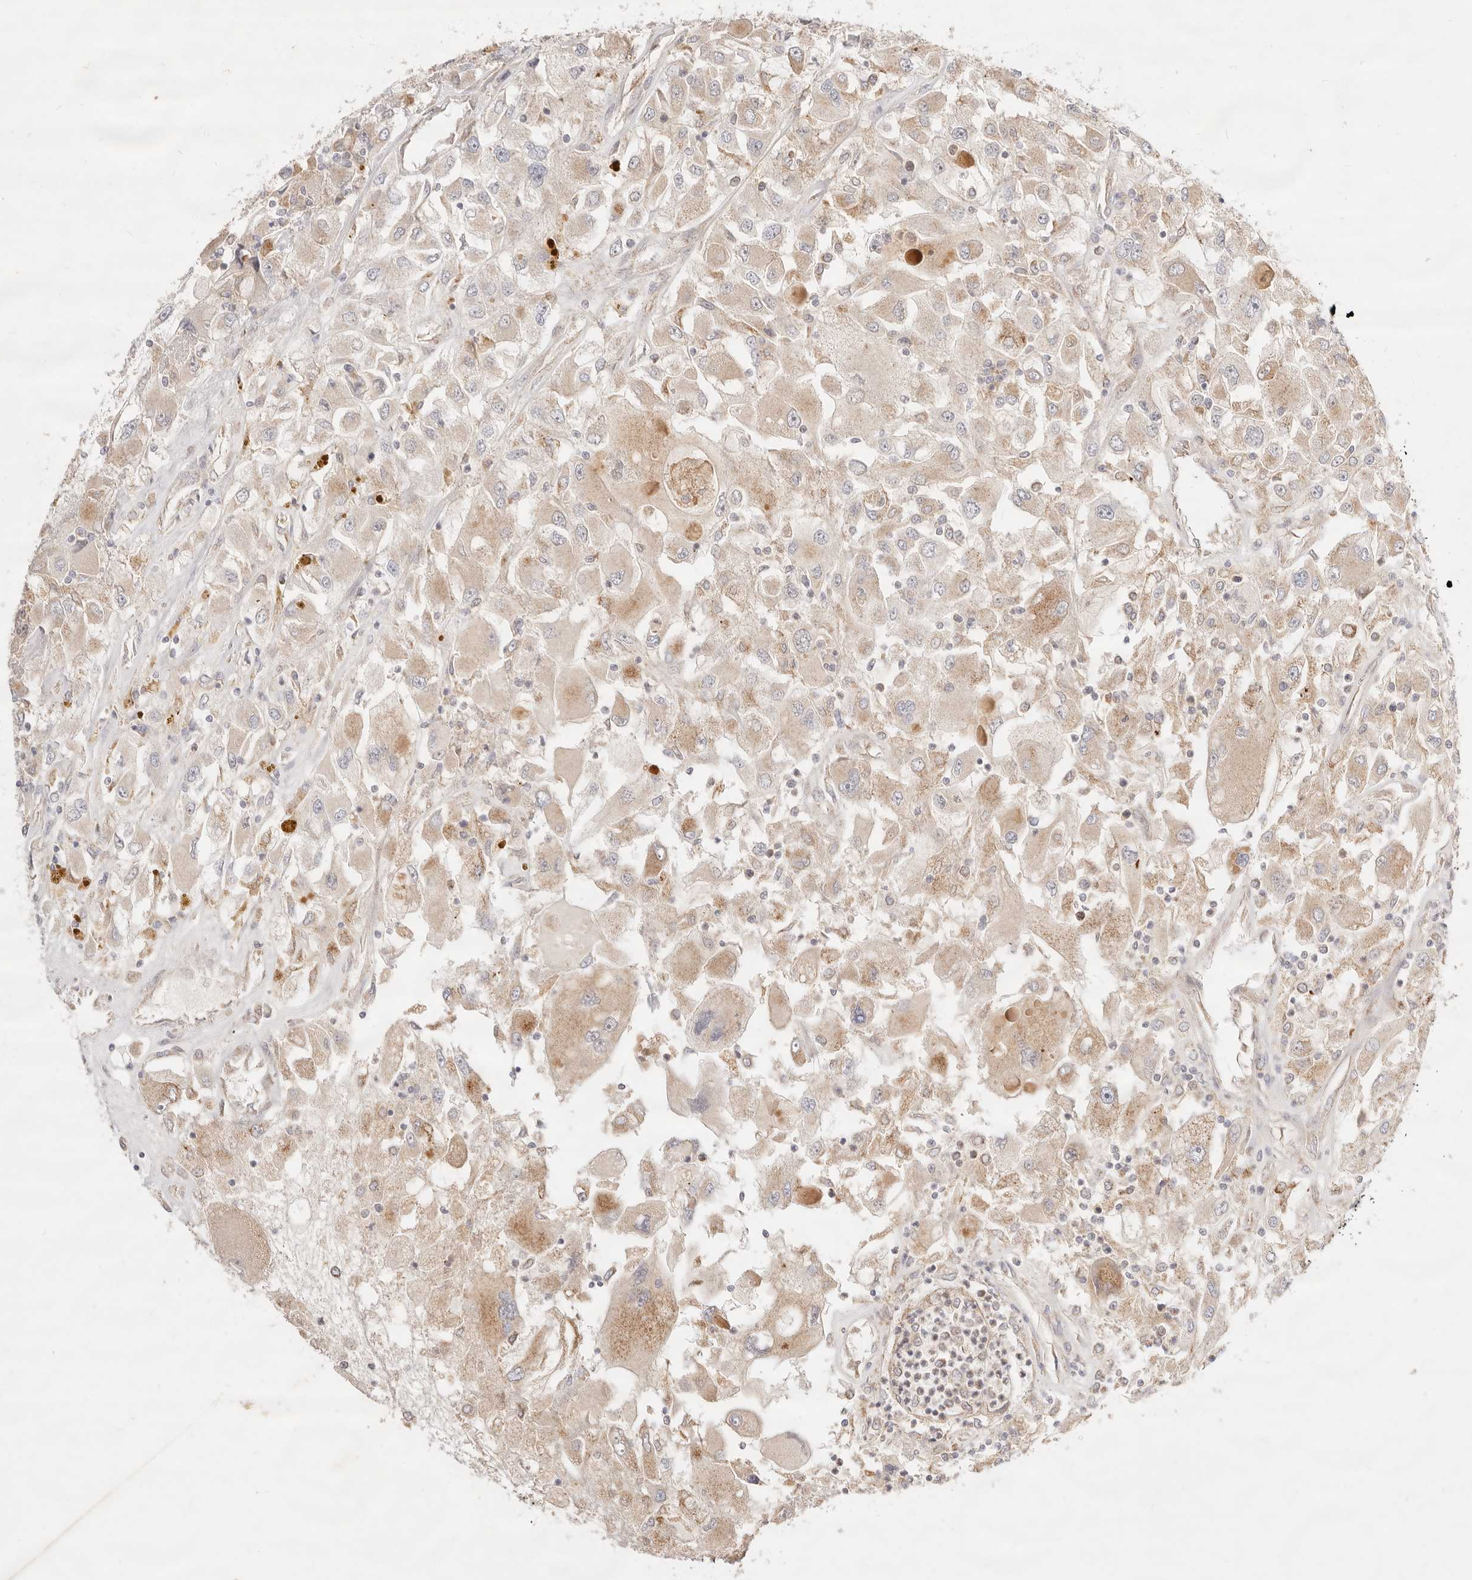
{"staining": {"intensity": "moderate", "quantity": ">75%", "location": "cytoplasmic/membranous"}, "tissue": "renal cancer", "cell_type": "Tumor cells", "image_type": "cancer", "snomed": [{"axis": "morphology", "description": "Adenocarcinoma, NOS"}, {"axis": "topography", "description": "Kidney"}], "caption": "Protein staining exhibits moderate cytoplasmic/membranous expression in approximately >75% of tumor cells in adenocarcinoma (renal). The protein of interest is shown in brown color, while the nuclei are stained blue.", "gene": "ACOX1", "patient": {"sex": "female", "age": 52}}